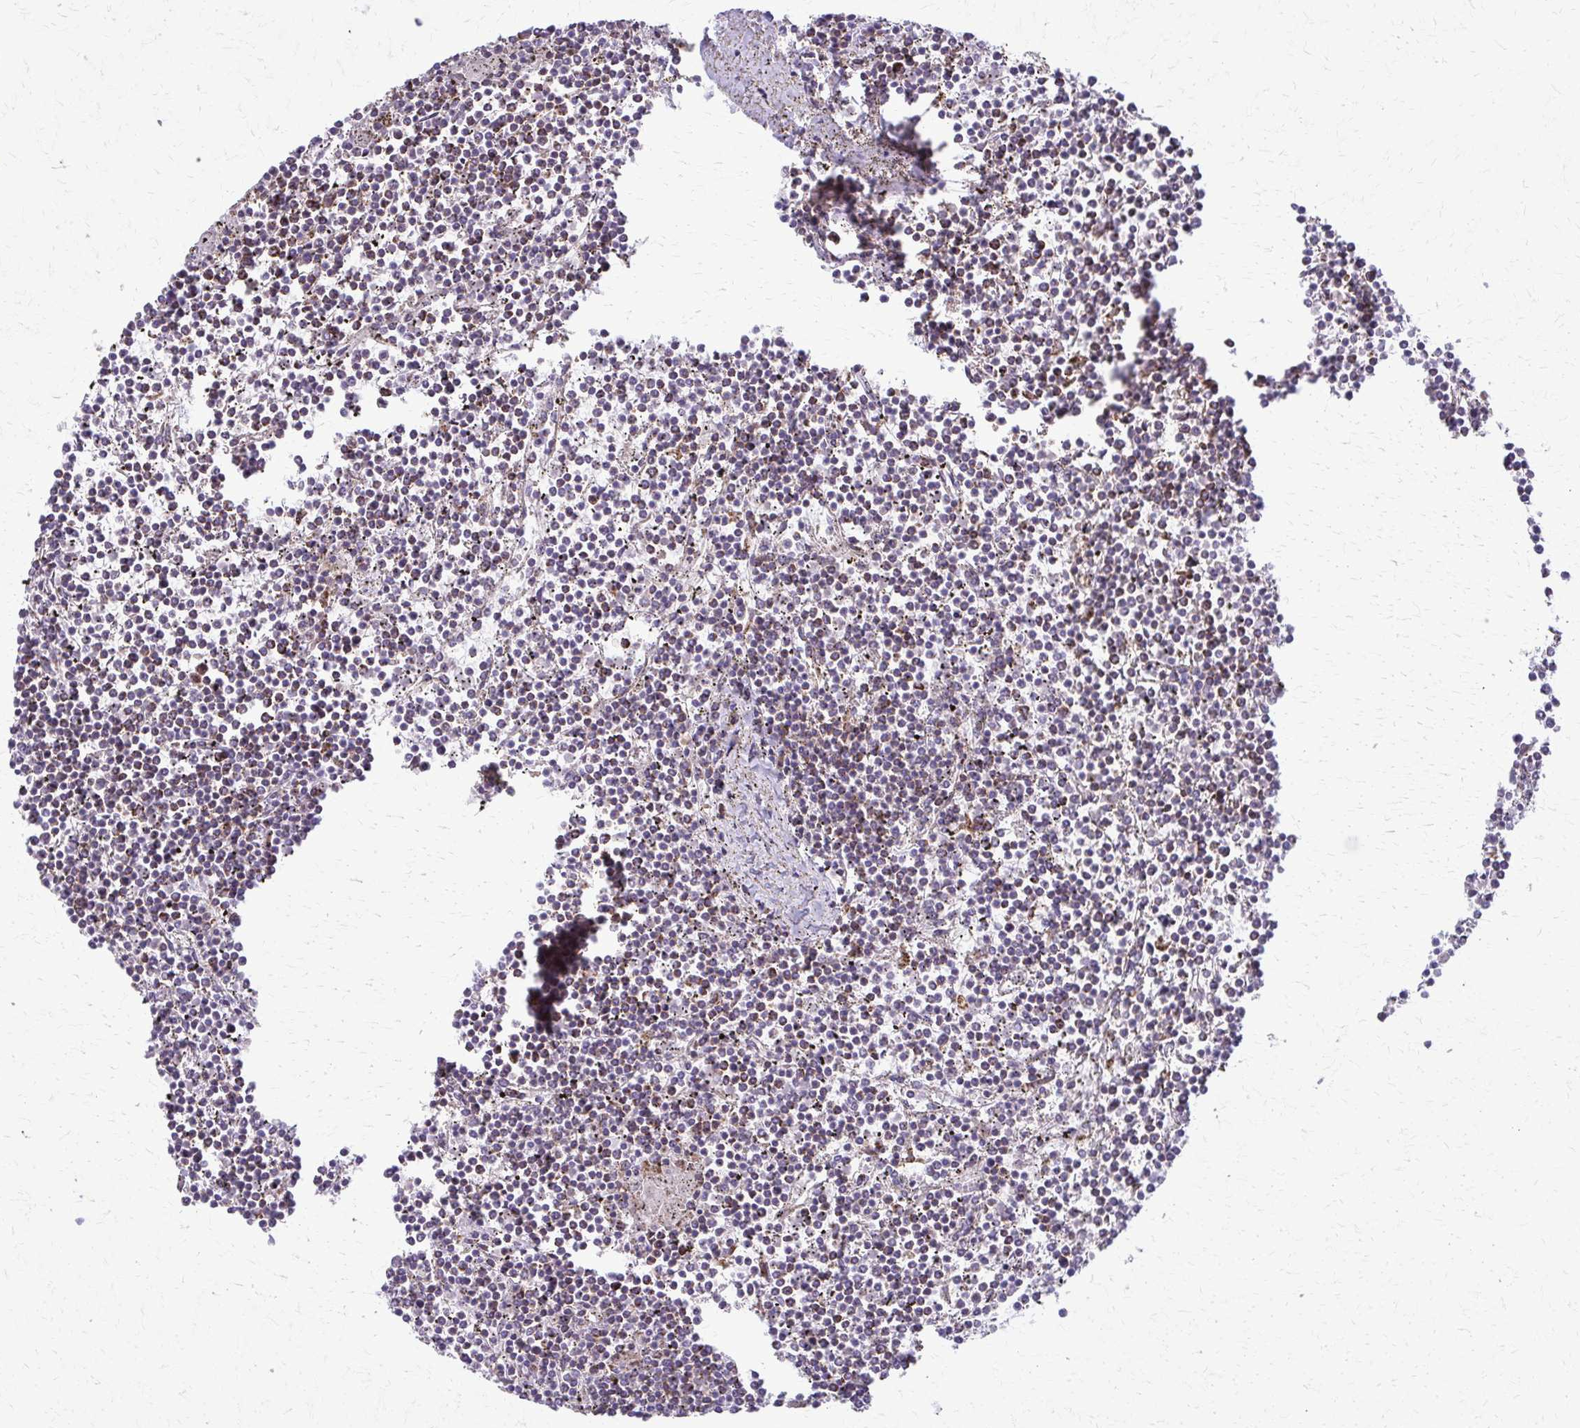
{"staining": {"intensity": "negative", "quantity": "none", "location": "none"}, "tissue": "lymphoma", "cell_type": "Tumor cells", "image_type": "cancer", "snomed": [{"axis": "morphology", "description": "Malignant lymphoma, non-Hodgkin's type, Low grade"}, {"axis": "topography", "description": "Spleen"}], "caption": "High magnification brightfield microscopy of lymphoma stained with DAB (brown) and counterstained with hematoxylin (blue): tumor cells show no significant staining.", "gene": "TVP23A", "patient": {"sex": "female", "age": 19}}